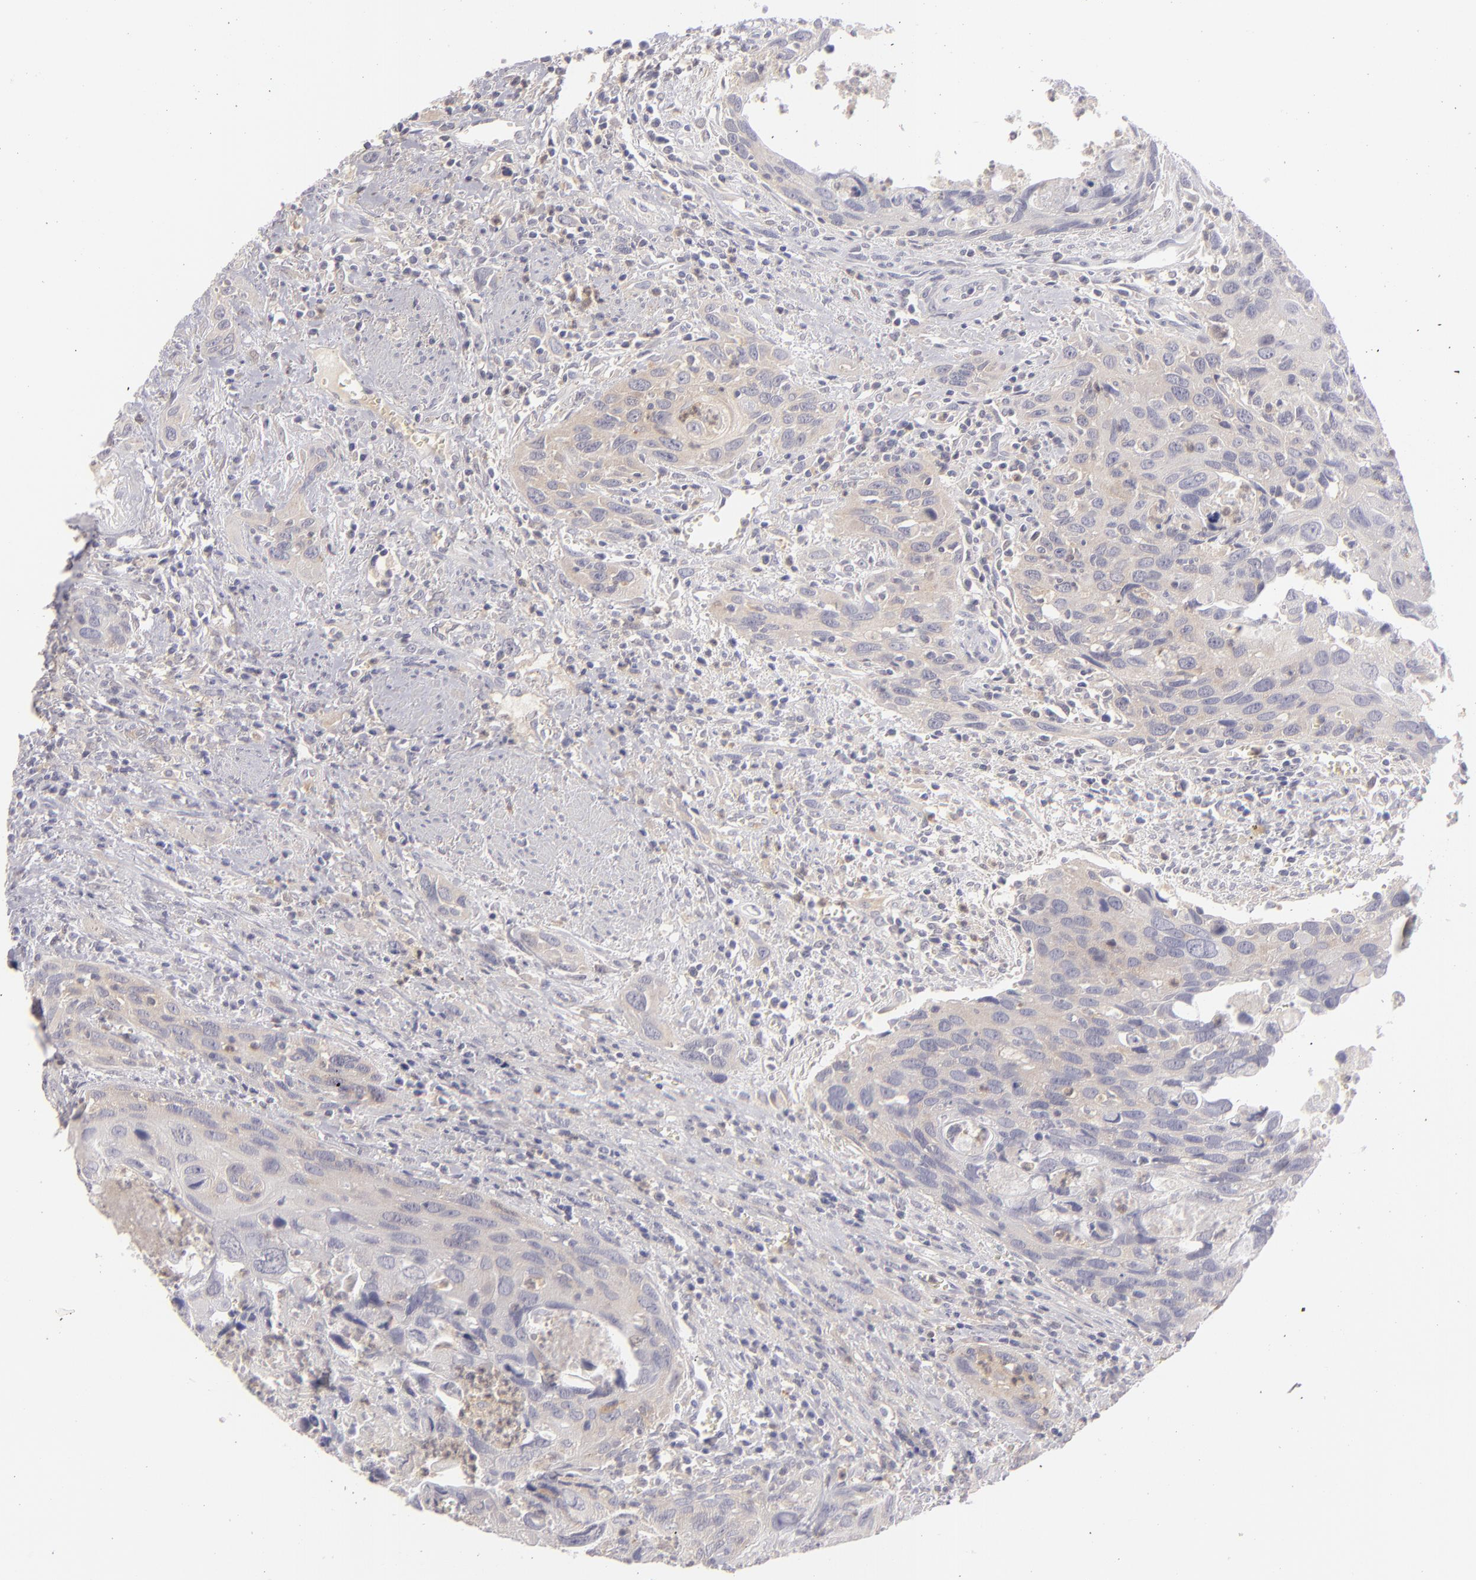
{"staining": {"intensity": "weak", "quantity": "25%-75%", "location": "cytoplasmic/membranous"}, "tissue": "urothelial cancer", "cell_type": "Tumor cells", "image_type": "cancer", "snomed": [{"axis": "morphology", "description": "Urothelial carcinoma, High grade"}, {"axis": "topography", "description": "Urinary bladder"}], "caption": "IHC photomicrograph of neoplastic tissue: urothelial carcinoma (high-grade) stained using IHC reveals low levels of weak protein expression localized specifically in the cytoplasmic/membranous of tumor cells, appearing as a cytoplasmic/membranous brown color.", "gene": "MMP10", "patient": {"sex": "male", "age": 71}}